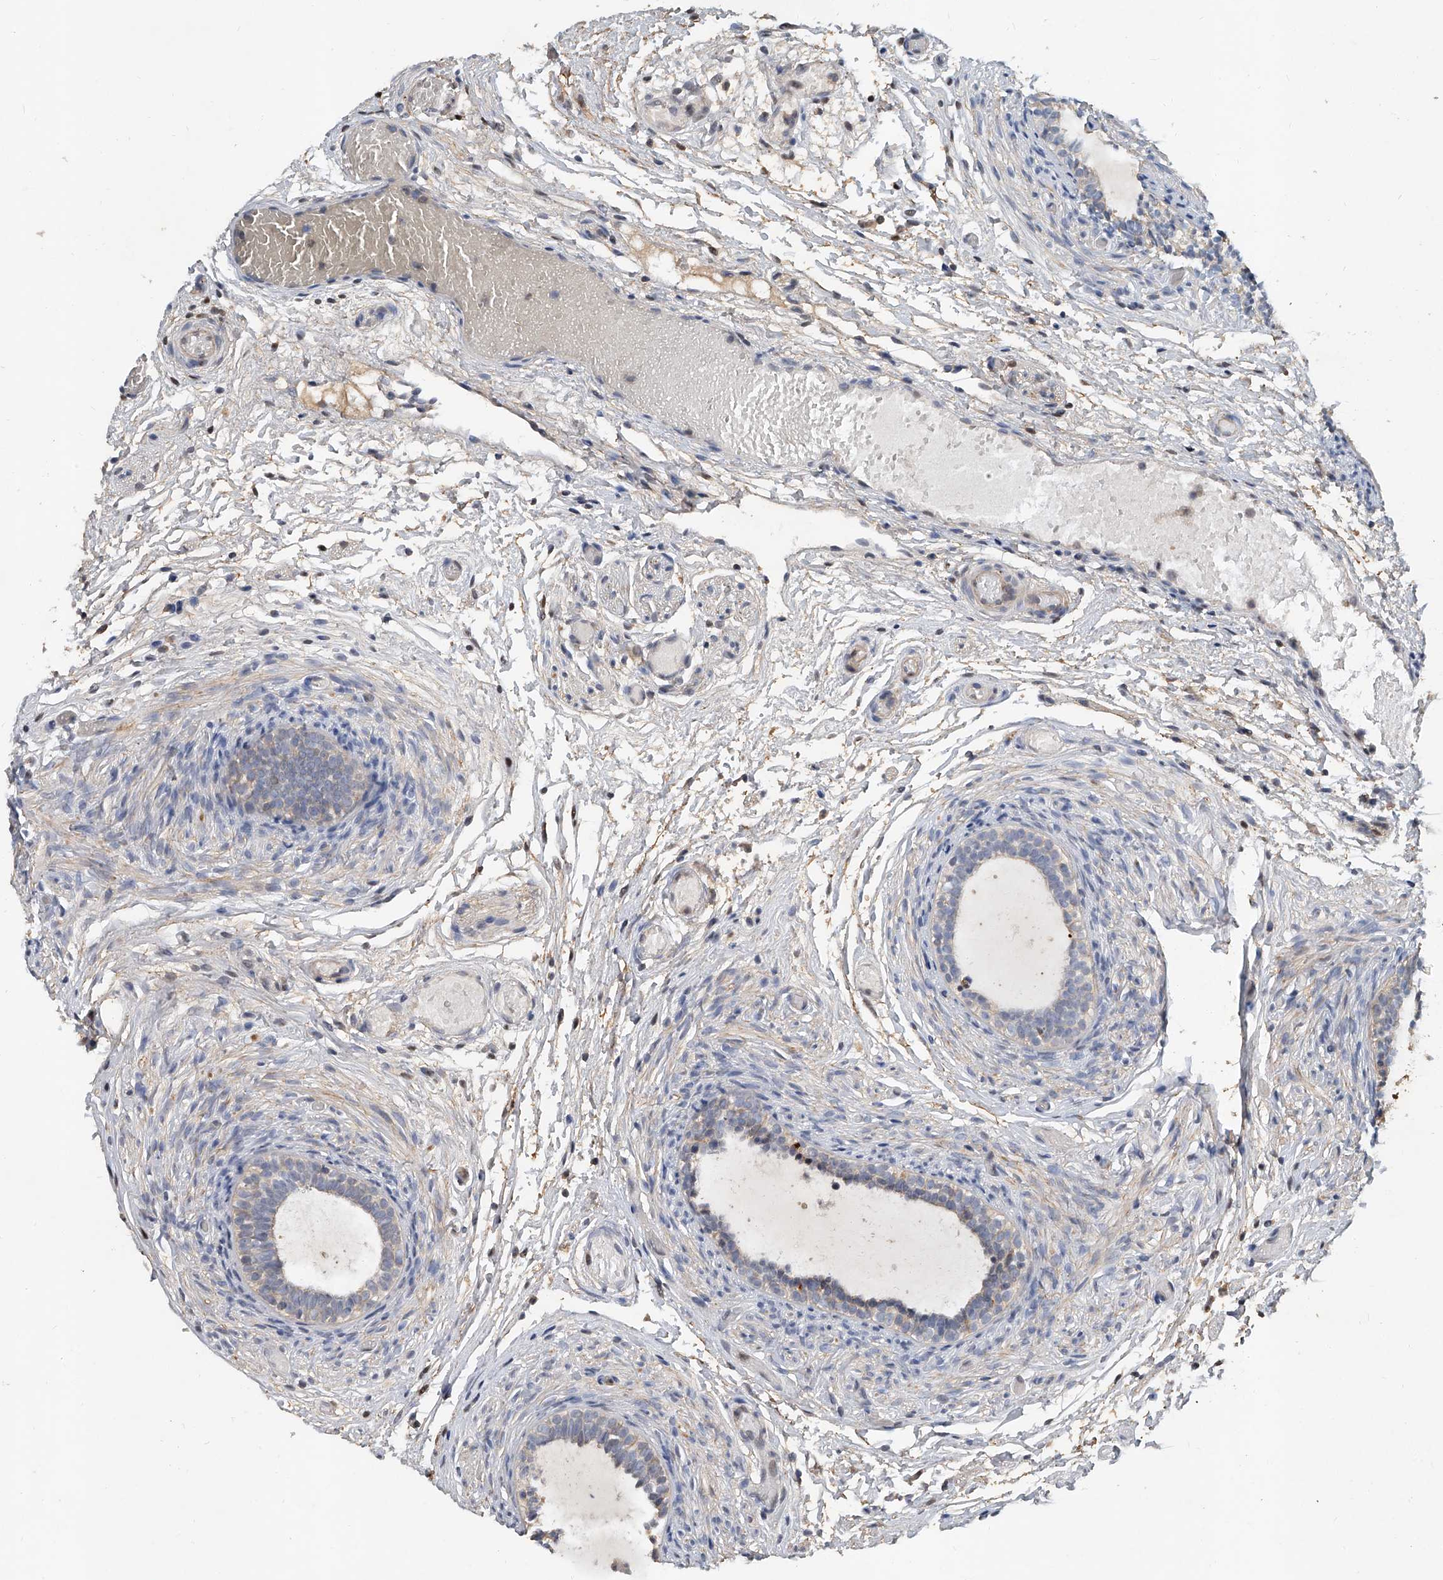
{"staining": {"intensity": "negative", "quantity": "none", "location": "none"}, "tissue": "epididymis", "cell_type": "Glandular cells", "image_type": "normal", "snomed": [{"axis": "morphology", "description": "Normal tissue, NOS"}, {"axis": "topography", "description": "Epididymis"}], "caption": "Glandular cells are negative for protein expression in benign human epididymis. (DAB (3,3'-diaminobenzidine) IHC with hematoxylin counter stain).", "gene": "JAG2", "patient": {"sex": "male", "age": 5}}